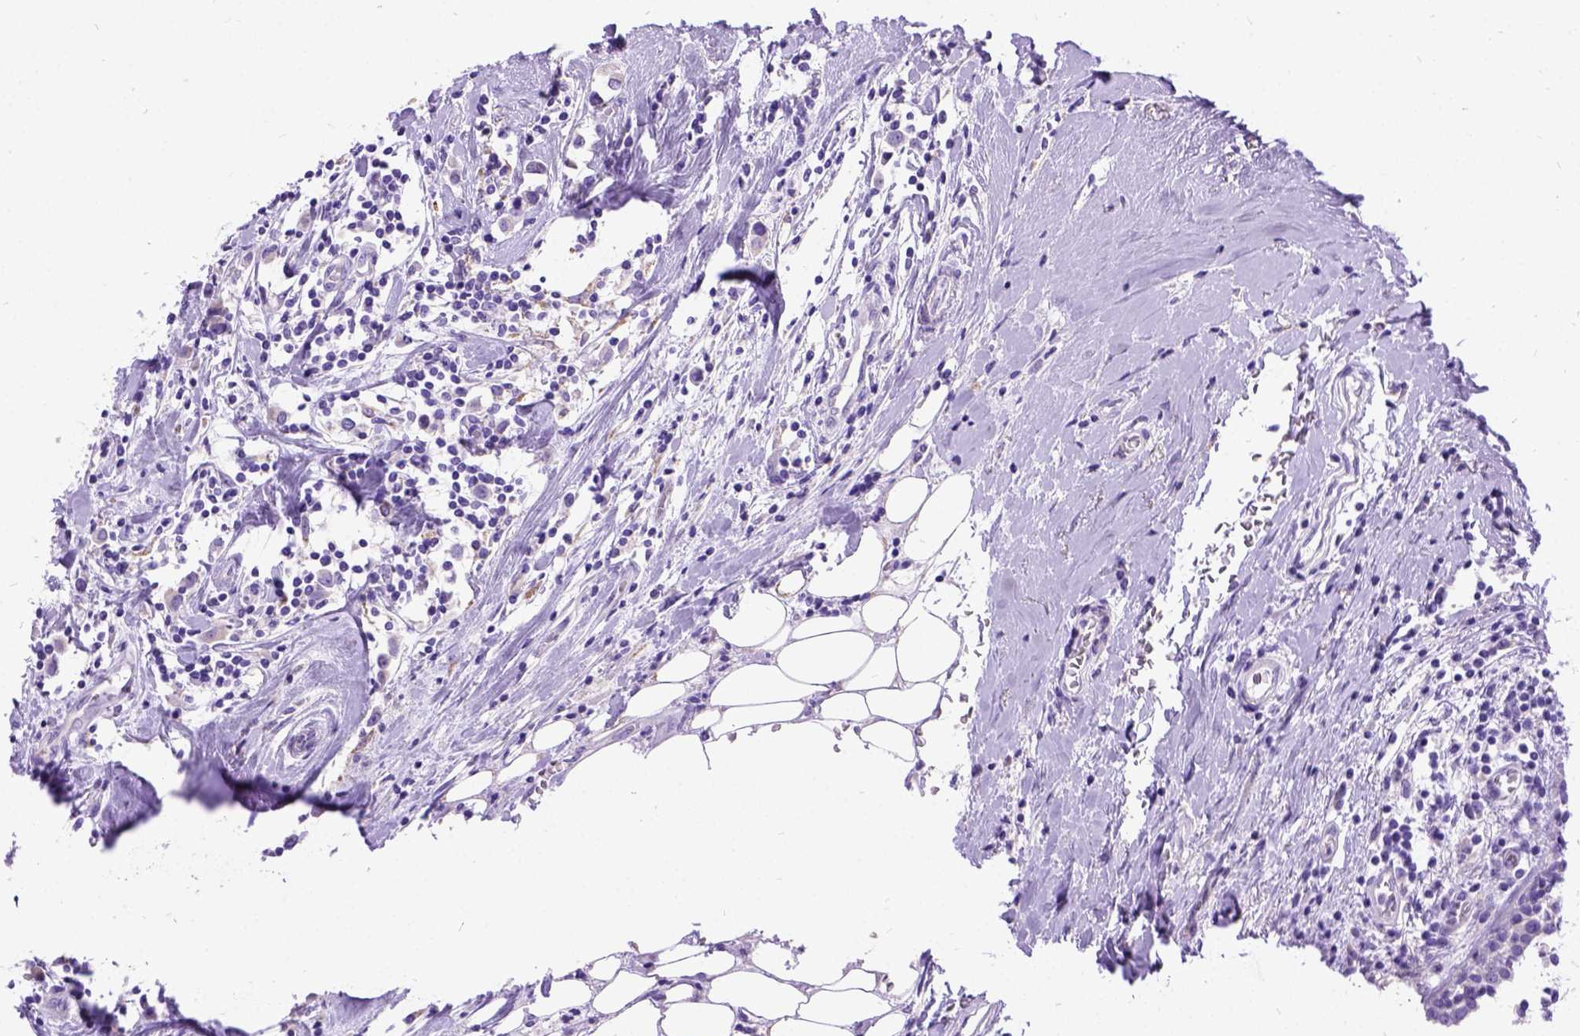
{"staining": {"intensity": "negative", "quantity": "none", "location": "none"}, "tissue": "breast cancer", "cell_type": "Tumor cells", "image_type": "cancer", "snomed": [{"axis": "morphology", "description": "Duct carcinoma"}, {"axis": "topography", "description": "Breast"}], "caption": "Tumor cells show no significant protein expression in breast infiltrating ductal carcinoma.", "gene": "CFAP54", "patient": {"sex": "female", "age": 61}}